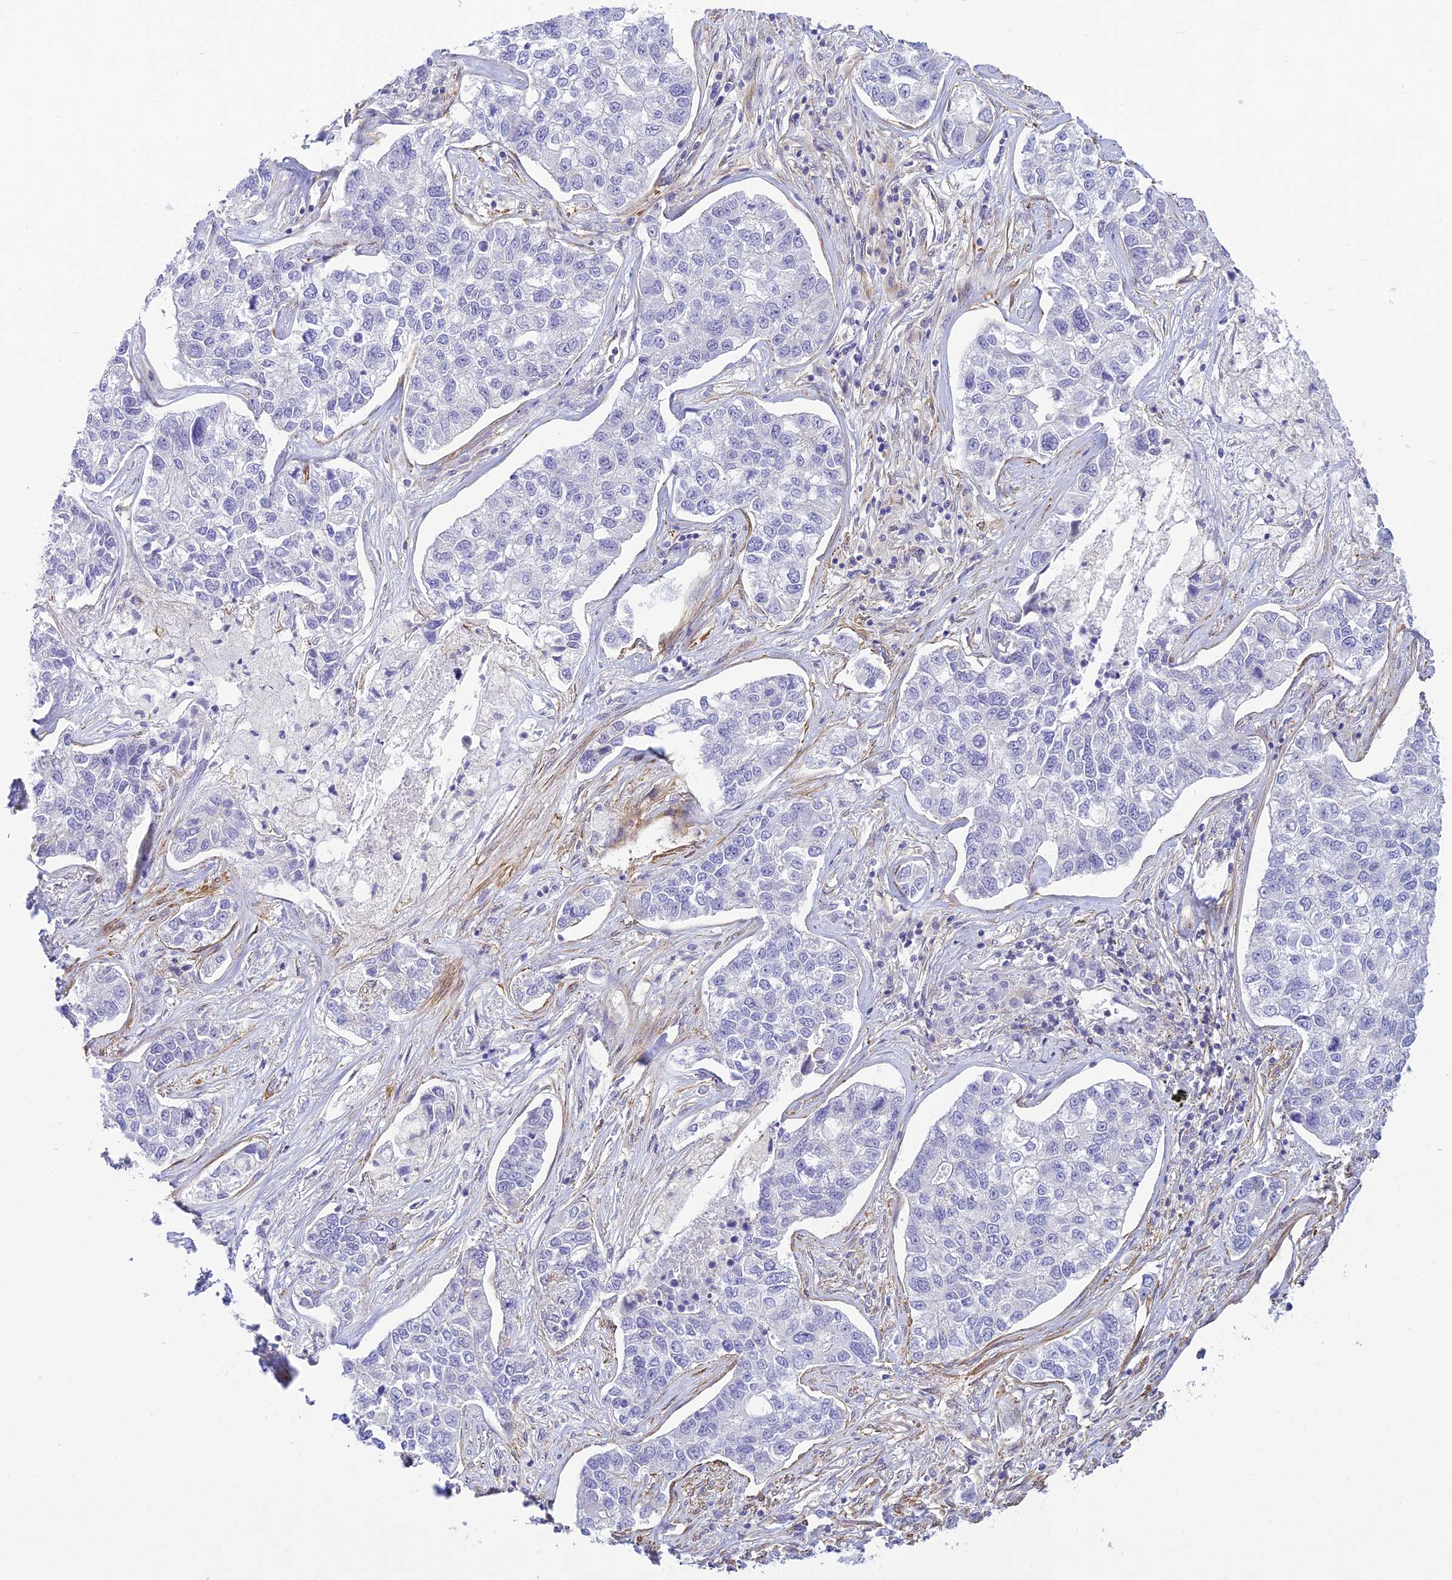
{"staining": {"intensity": "negative", "quantity": "none", "location": "none"}, "tissue": "lung cancer", "cell_type": "Tumor cells", "image_type": "cancer", "snomed": [{"axis": "morphology", "description": "Adenocarcinoma, NOS"}, {"axis": "topography", "description": "Lung"}], "caption": "Protein analysis of lung cancer (adenocarcinoma) displays no significant positivity in tumor cells.", "gene": "FBXW4", "patient": {"sex": "male", "age": 49}}